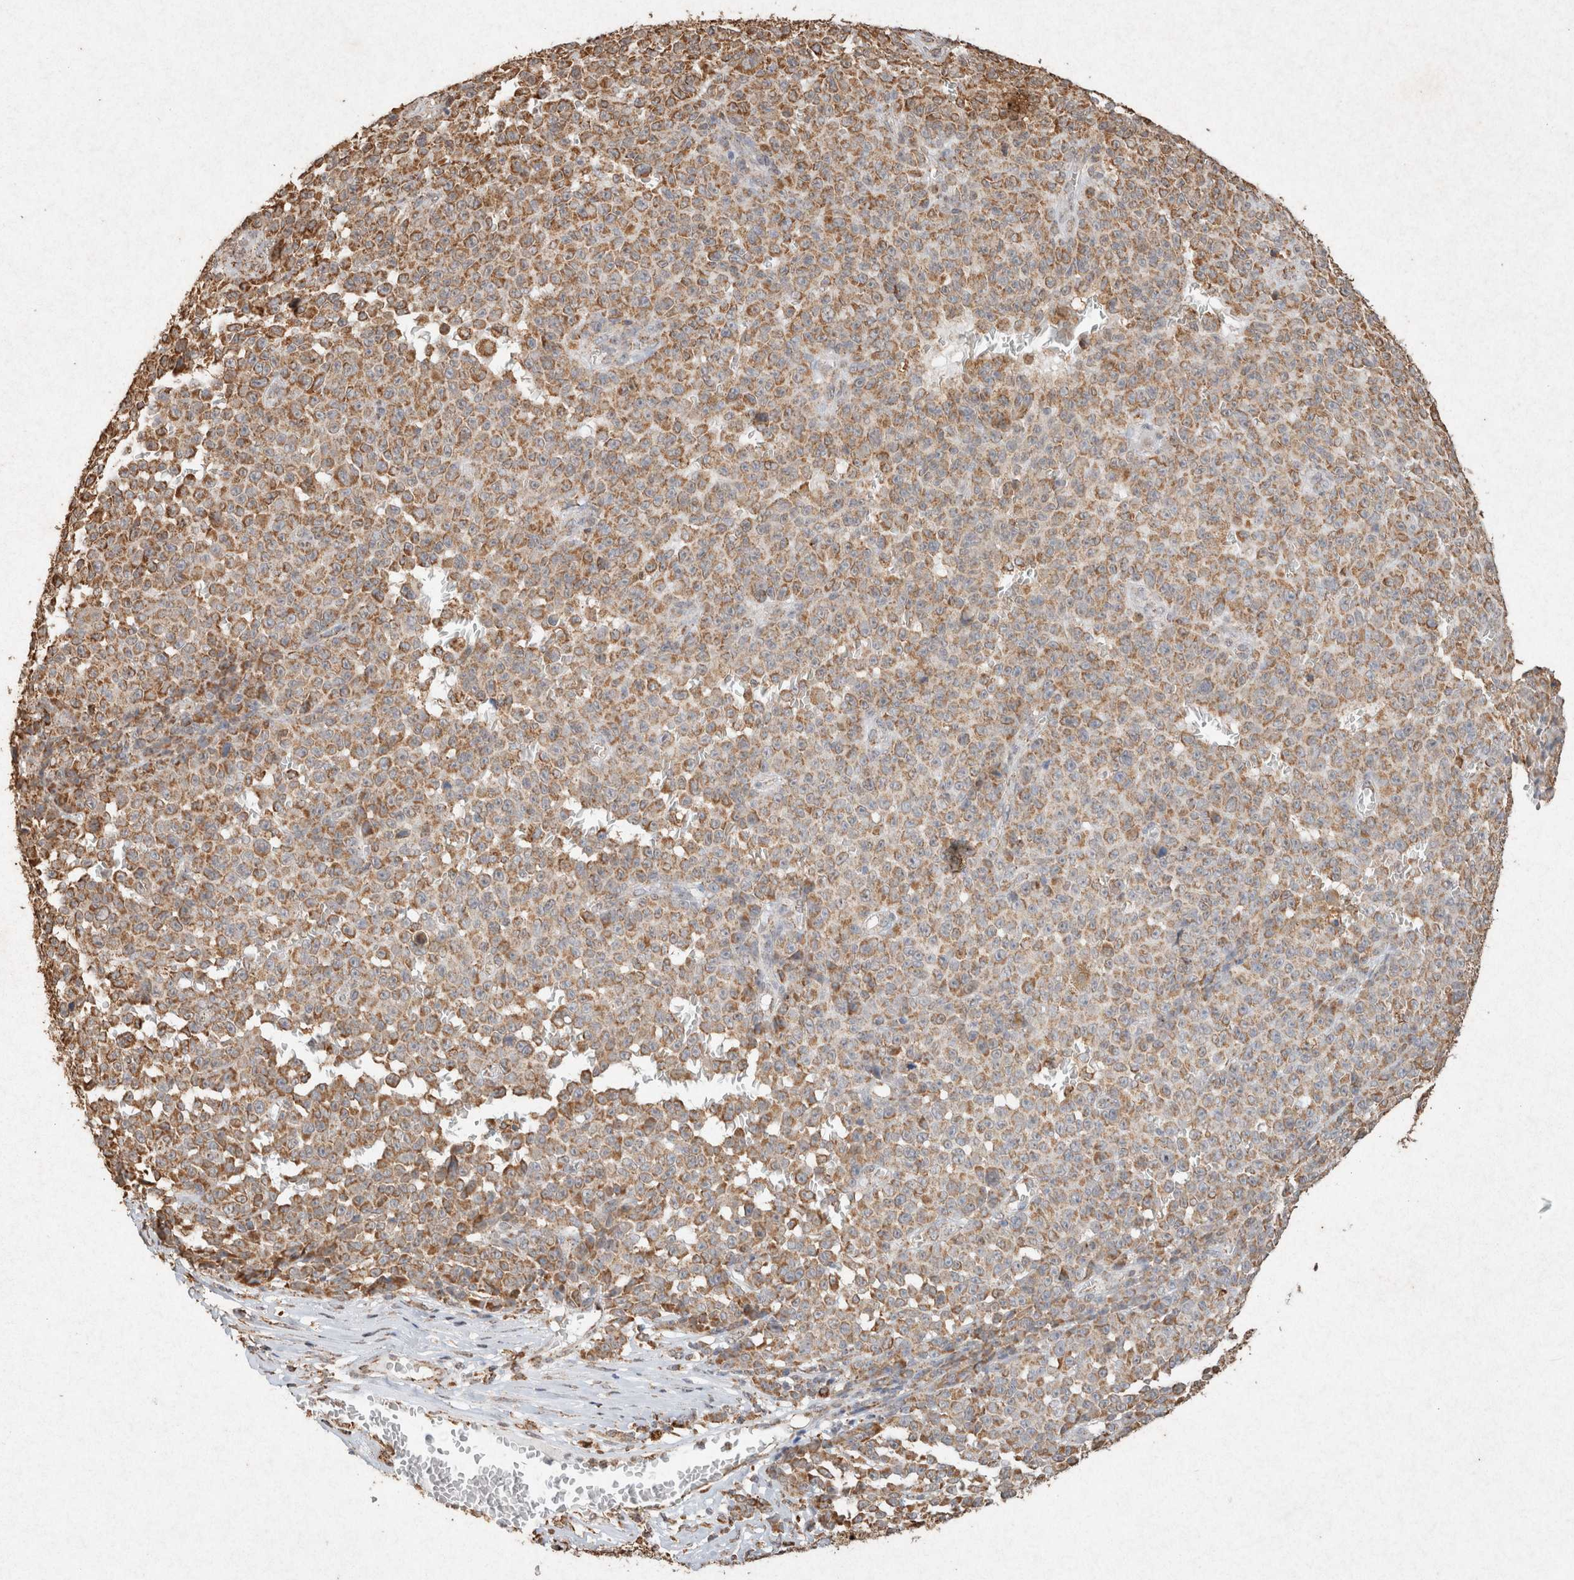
{"staining": {"intensity": "moderate", "quantity": ">75%", "location": "cytoplasmic/membranous"}, "tissue": "melanoma", "cell_type": "Tumor cells", "image_type": "cancer", "snomed": [{"axis": "morphology", "description": "Malignant melanoma, NOS"}, {"axis": "topography", "description": "Skin"}], "caption": "Brown immunohistochemical staining in malignant melanoma reveals moderate cytoplasmic/membranous expression in about >75% of tumor cells.", "gene": "SDC2", "patient": {"sex": "female", "age": 82}}